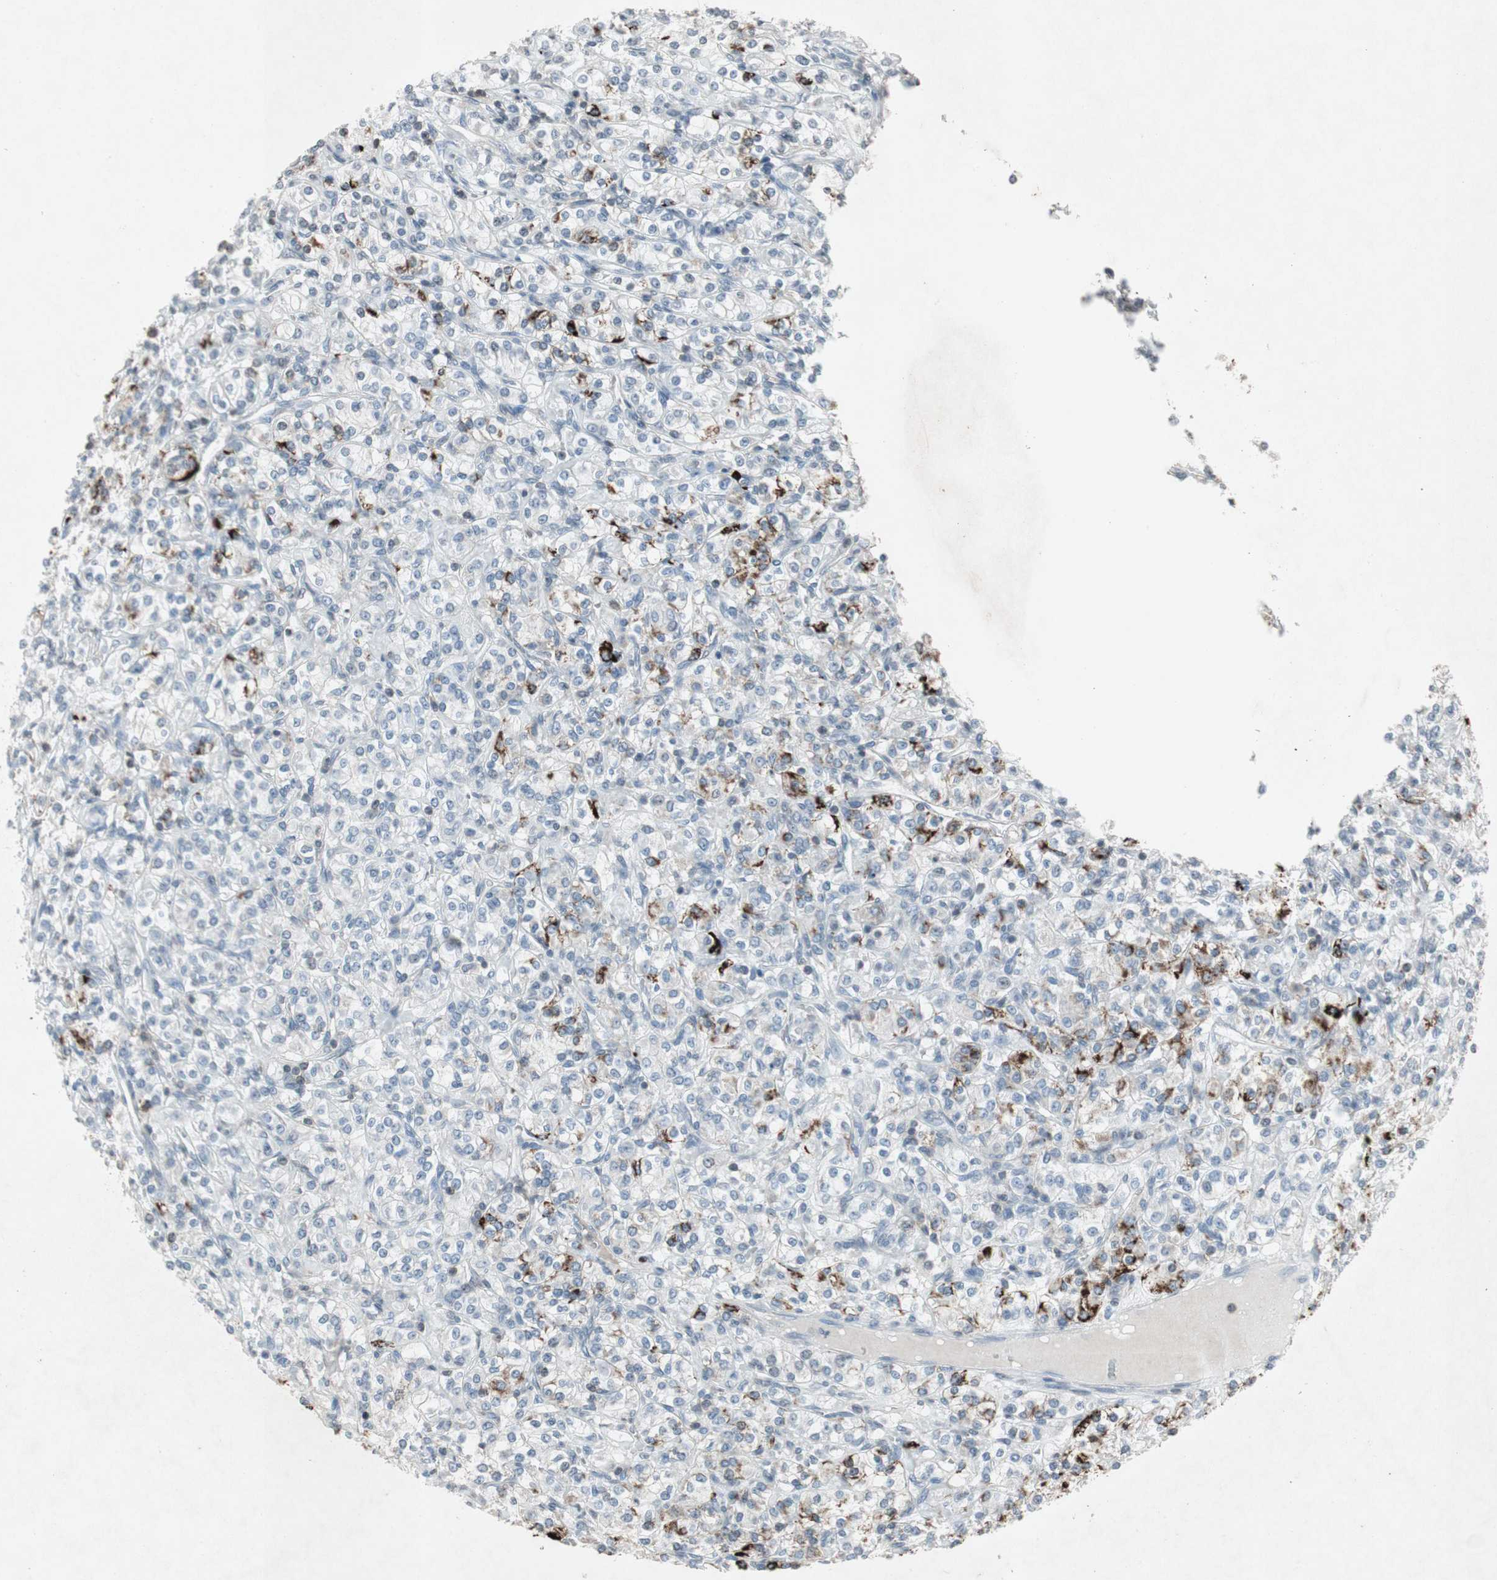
{"staining": {"intensity": "strong", "quantity": "25%-75%", "location": "cytoplasmic/membranous"}, "tissue": "renal cancer", "cell_type": "Tumor cells", "image_type": "cancer", "snomed": [{"axis": "morphology", "description": "Adenocarcinoma, NOS"}, {"axis": "topography", "description": "Kidney"}], "caption": "Human renal cancer stained with a protein marker displays strong staining in tumor cells.", "gene": "ARG2", "patient": {"sex": "male", "age": 77}}